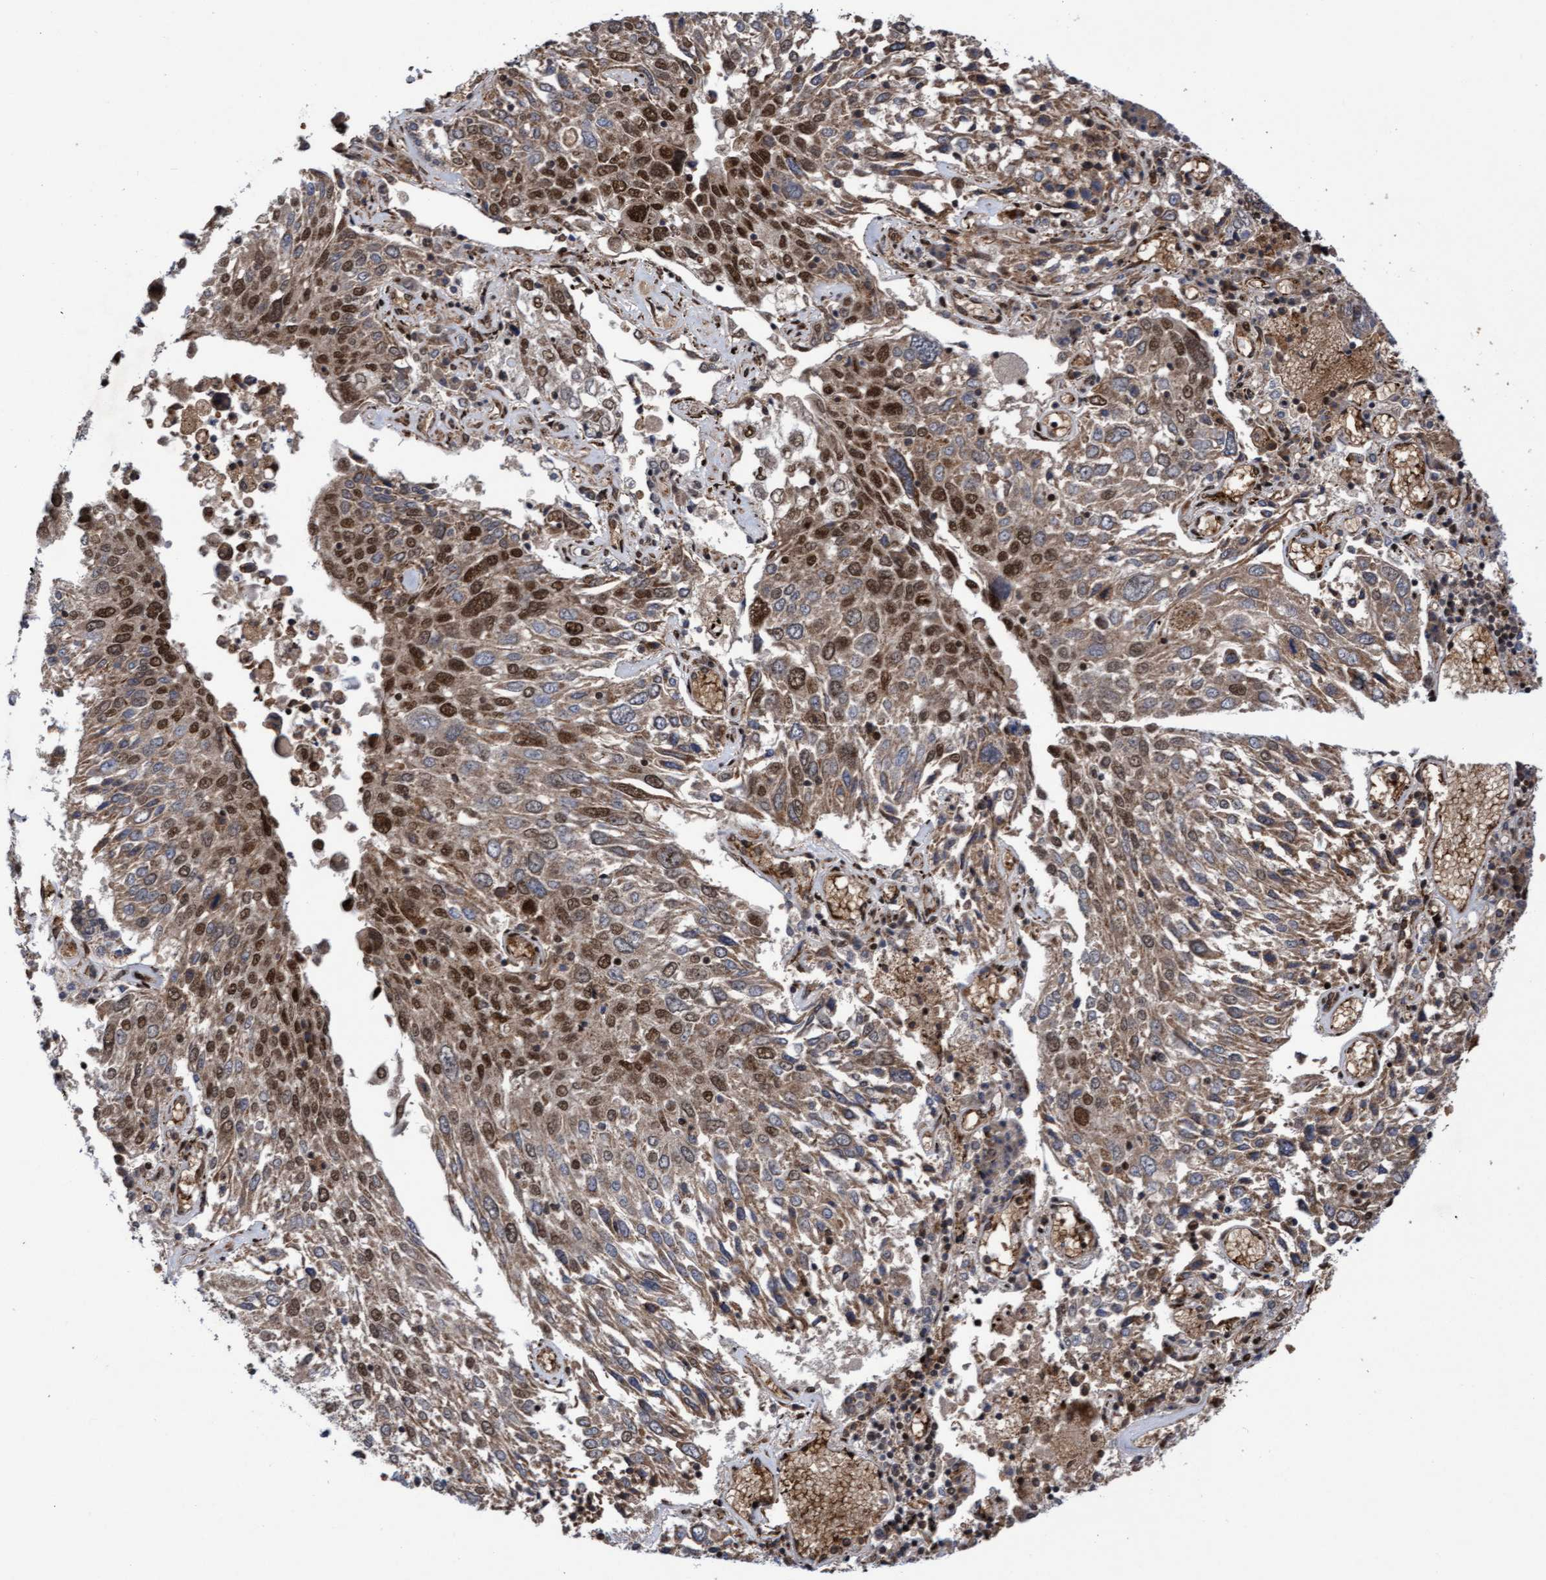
{"staining": {"intensity": "moderate", "quantity": ">75%", "location": "cytoplasmic/membranous,nuclear"}, "tissue": "lung cancer", "cell_type": "Tumor cells", "image_type": "cancer", "snomed": [{"axis": "morphology", "description": "Squamous cell carcinoma, NOS"}, {"axis": "topography", "description": "Lung"}], "caption": "The photomicrograph reveals a brown stain indicating the presence of a protein in the cytoplasmic/membranous and nuclear of tumor cells in lung squamous cell carcinoma.", "gene": "TANC2", "patient": {"sex": "male", "age": 65}}